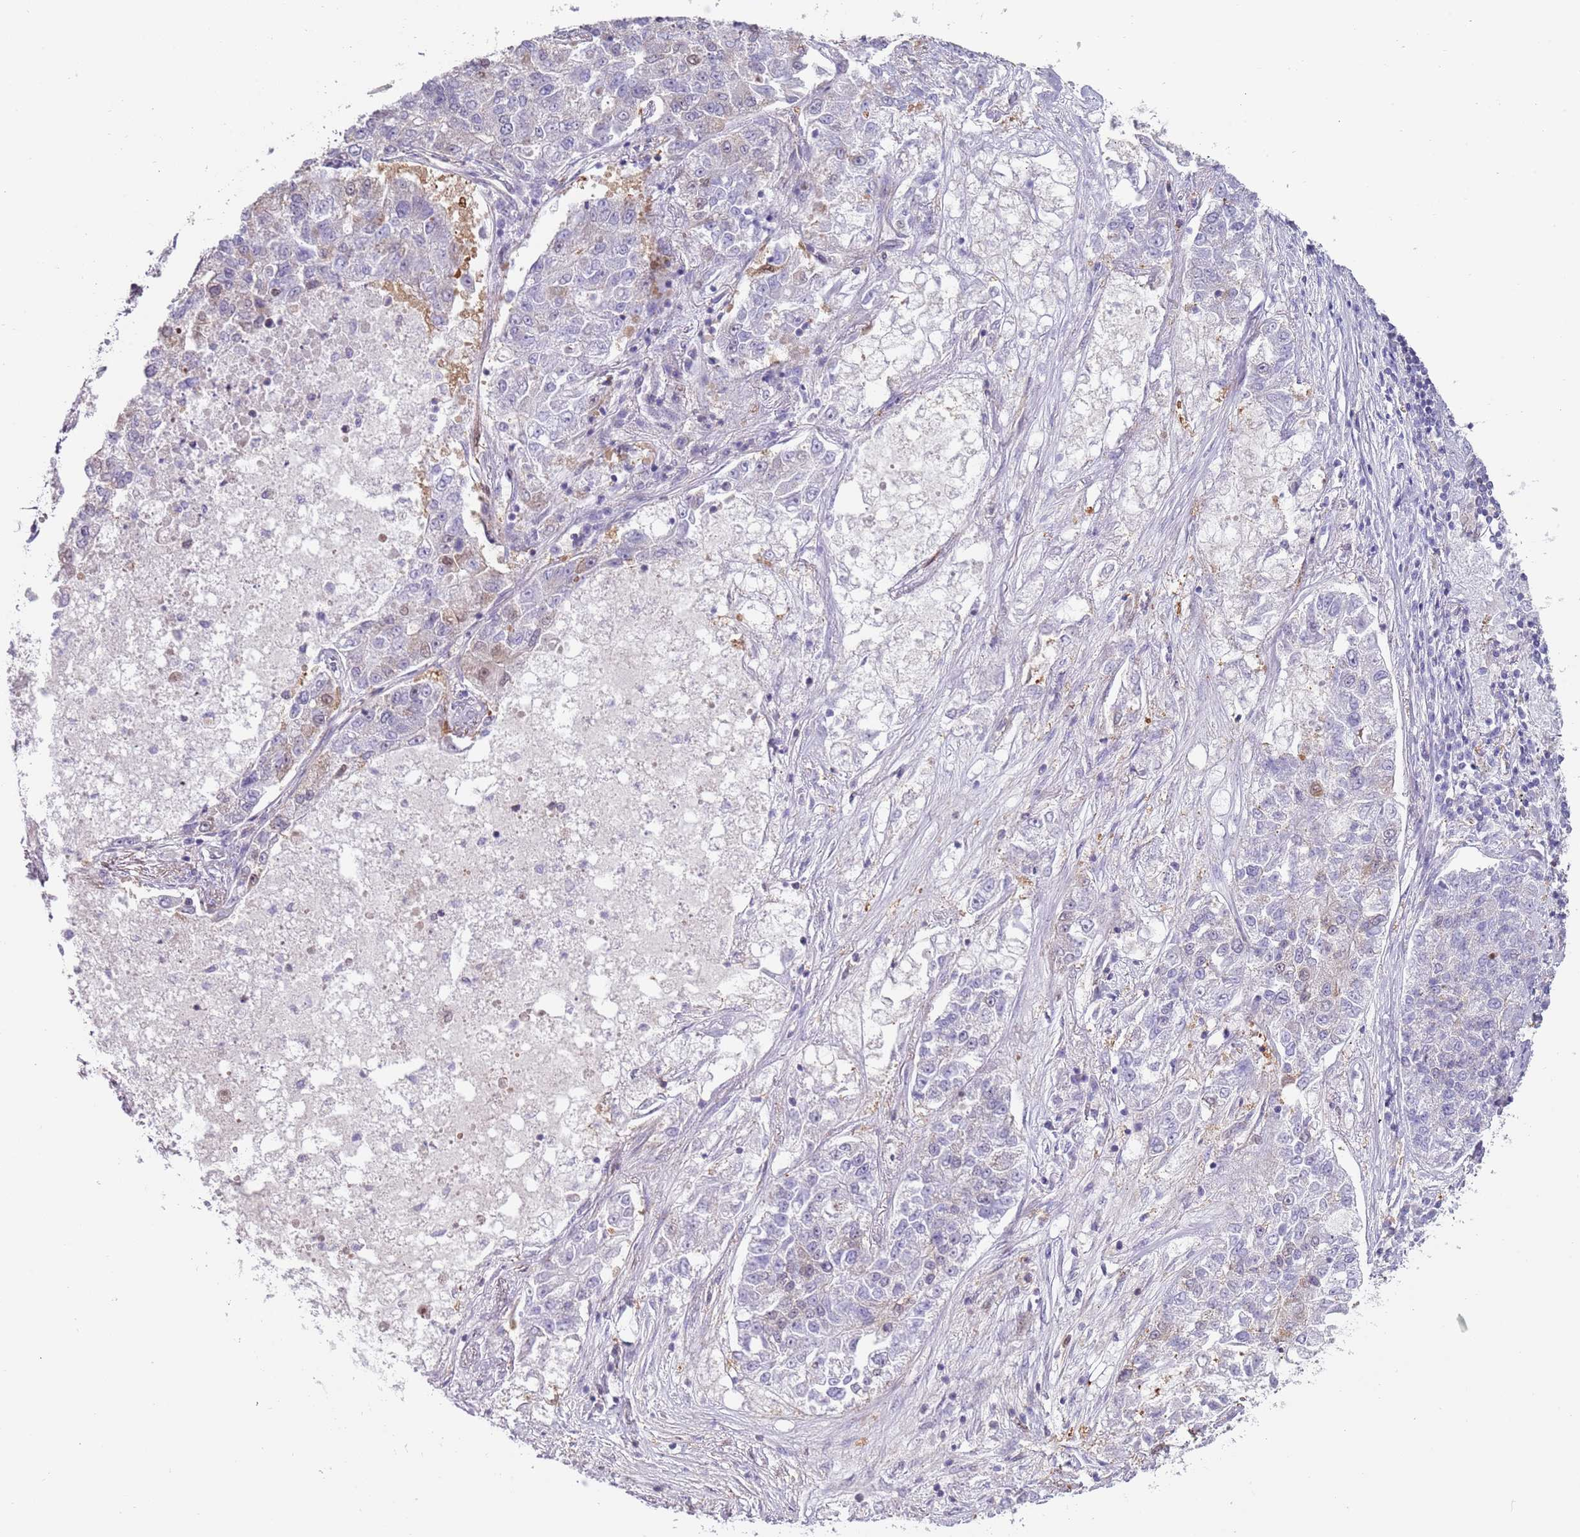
{"staining": {"intensity": "negative", "quantity": "none", "location": "none"}, "tissue": "lung cancer", "cell_type": "Tumor cells", "image_type": "cancer", "snomed": [{"axis": "morphology", "description": "Adenocarcinoma, NOS"}, {"axis": "topography", "description": "Lung"}], "caption": "Tumor cells show no significant positivity in lung cancer. (DAB immunohistochemistry visualized using brightfield microscopy, high magnification).", "gene": "NBPF6", "patient": {"sex": "male", "age": 49}}